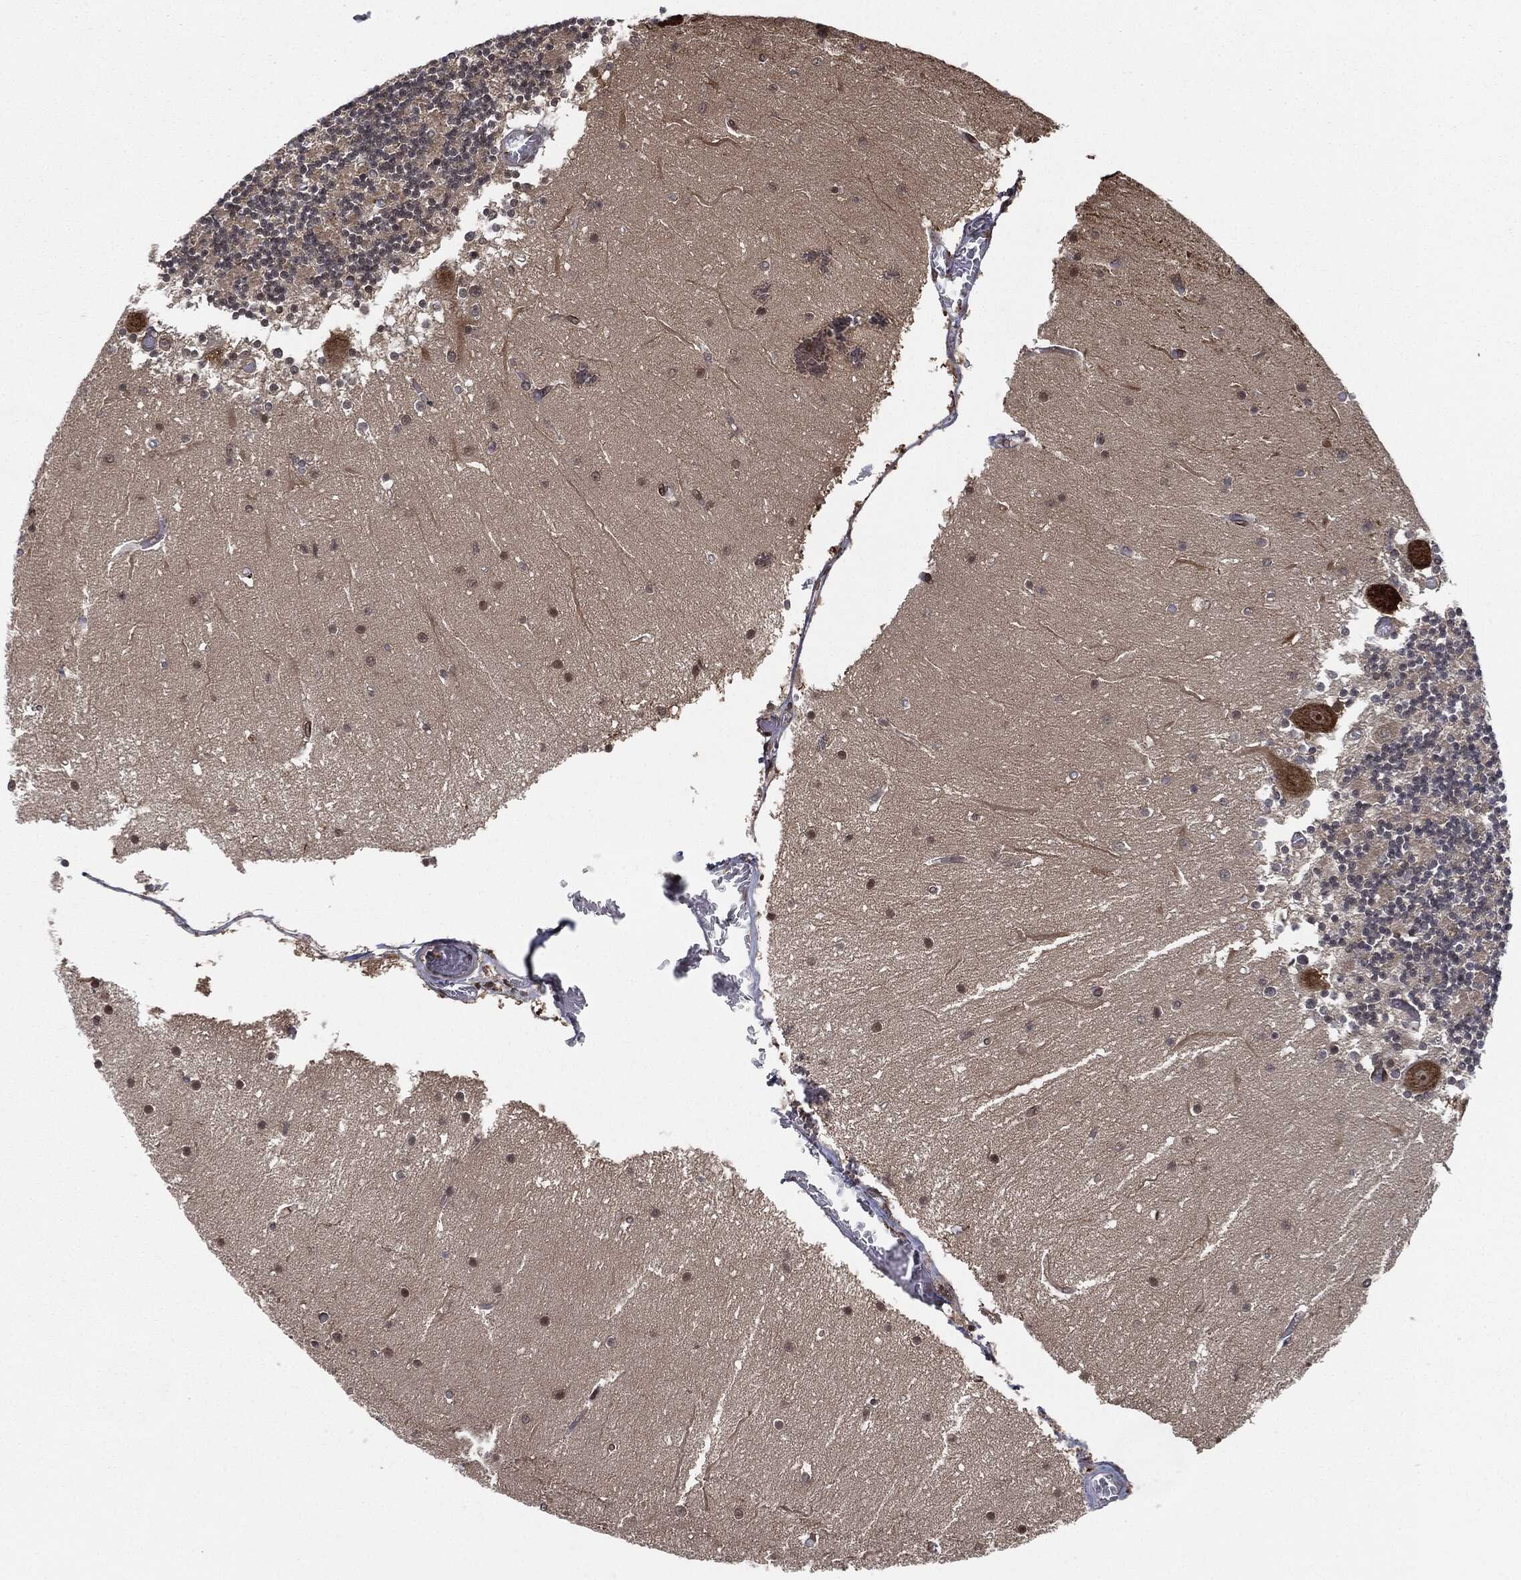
{"staining": {"intensity": "negative", "quantity": "none", "location": "none"}, "tissue": "cerebellum", "cell_type": "Cells in granular layer", "image_type": "normal", "snomed": [{"axis": "morphology", "description": "Normal tissue, NOS"}, {"axis": "topography", "description": "Cerebellum"}], "caption": "This is an immunohistochemistry (IHC) histopathology image of unremarkable cerebellum. There is no positivity in cells in granular layer.", "gene": "CAPRIN2", "patient": {"sex": "female", "age": 28}}